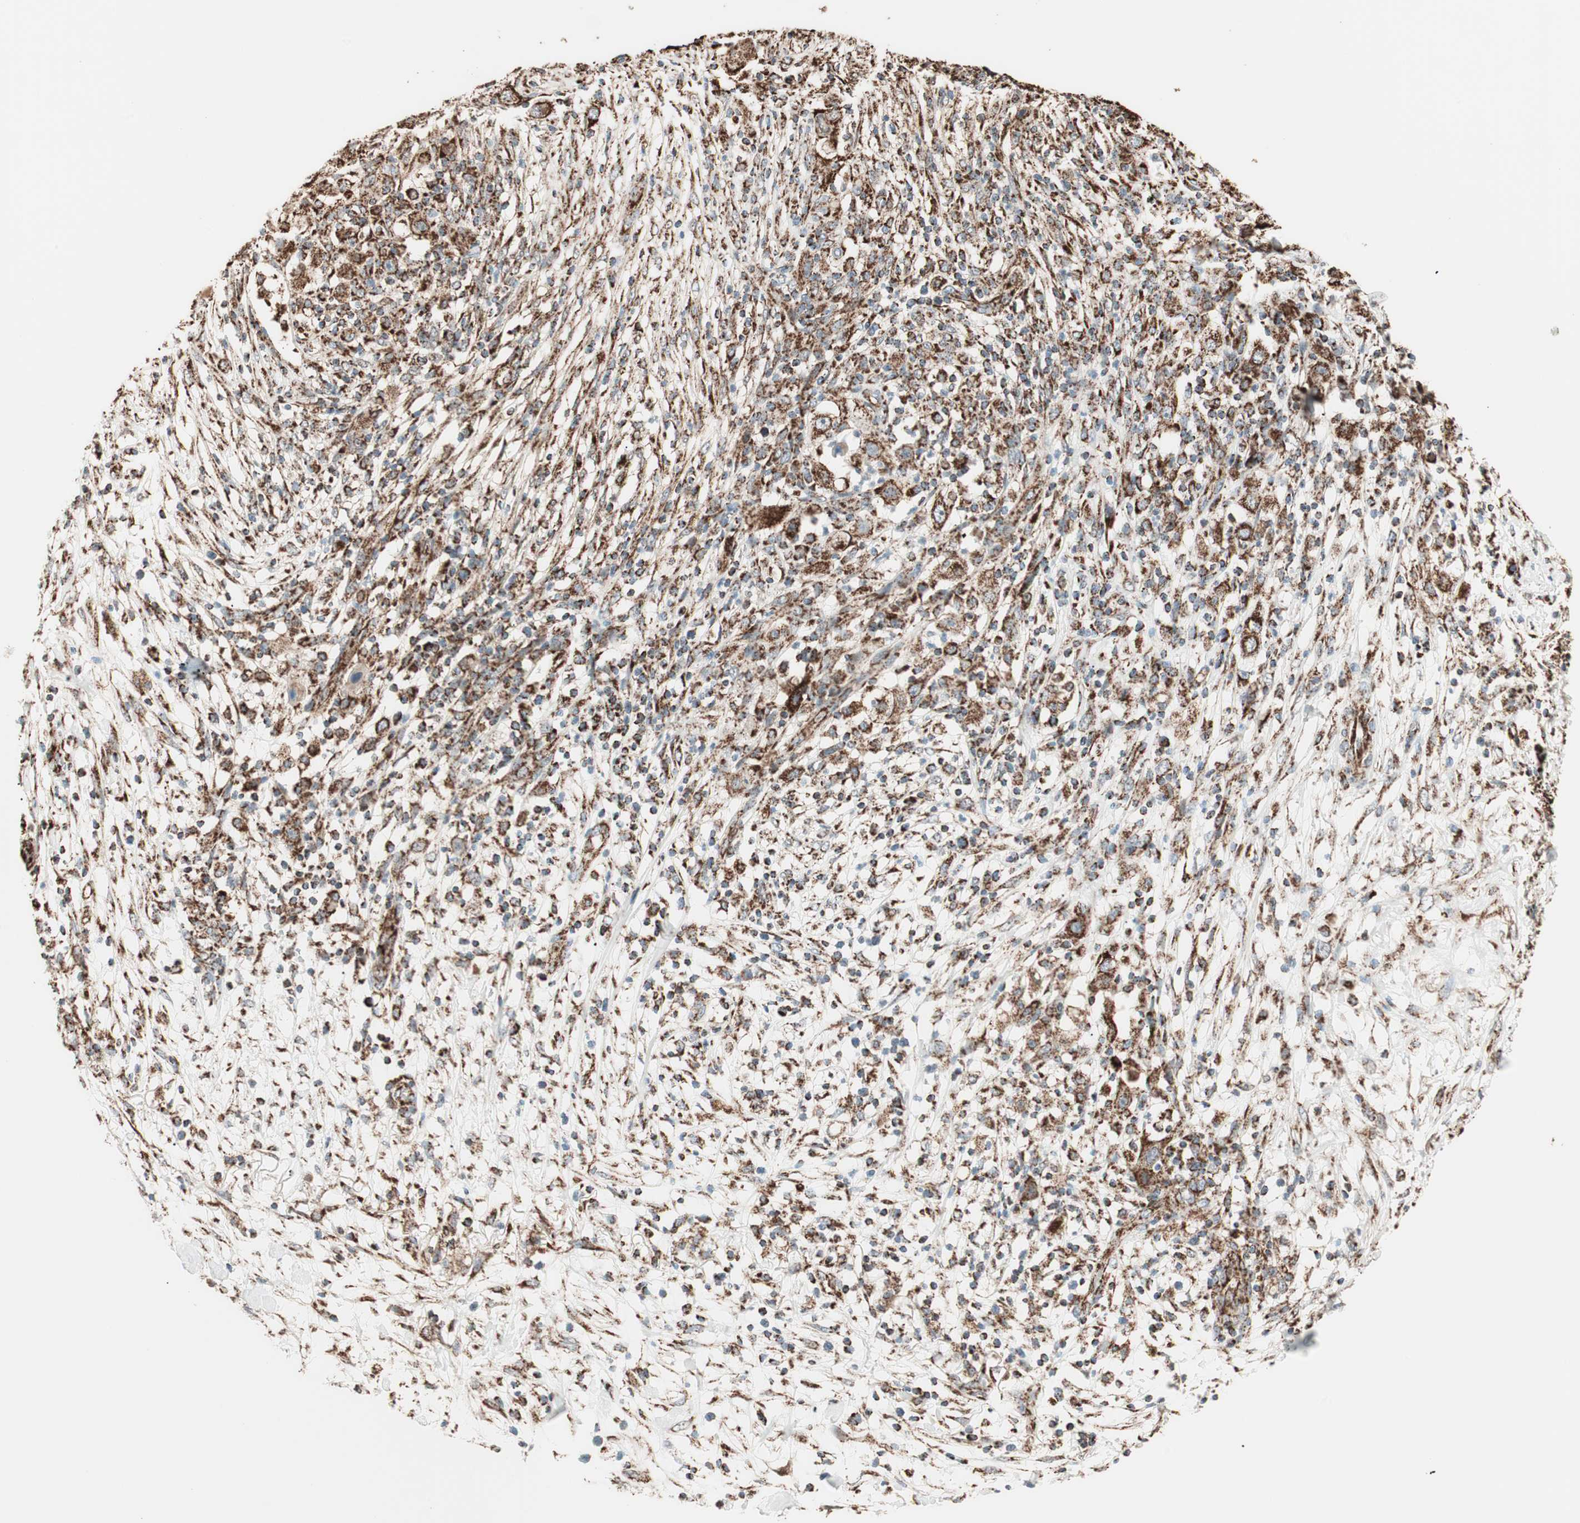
{"staining": {"intensity": "strong", "quantity": ">75%", "location": "cytoplasmic/membranous"}, "tissue": "ovarian cancer", "cell_type": "Tumor cells", "image_type": "cancer", "snomed": [{"axis": "morphology", "description": "Carcinoma, endometroid"}, {"axis": "topography", "description": "Ovary"}], "caption": "DAB immunohistochemical staining of ovarian cancer displays strong cytoplasmic/membranous protein staining in approximately >75% of tumor cells.", "gene": "TOMM22", "patient": {"sex": "female", "age": 42}}